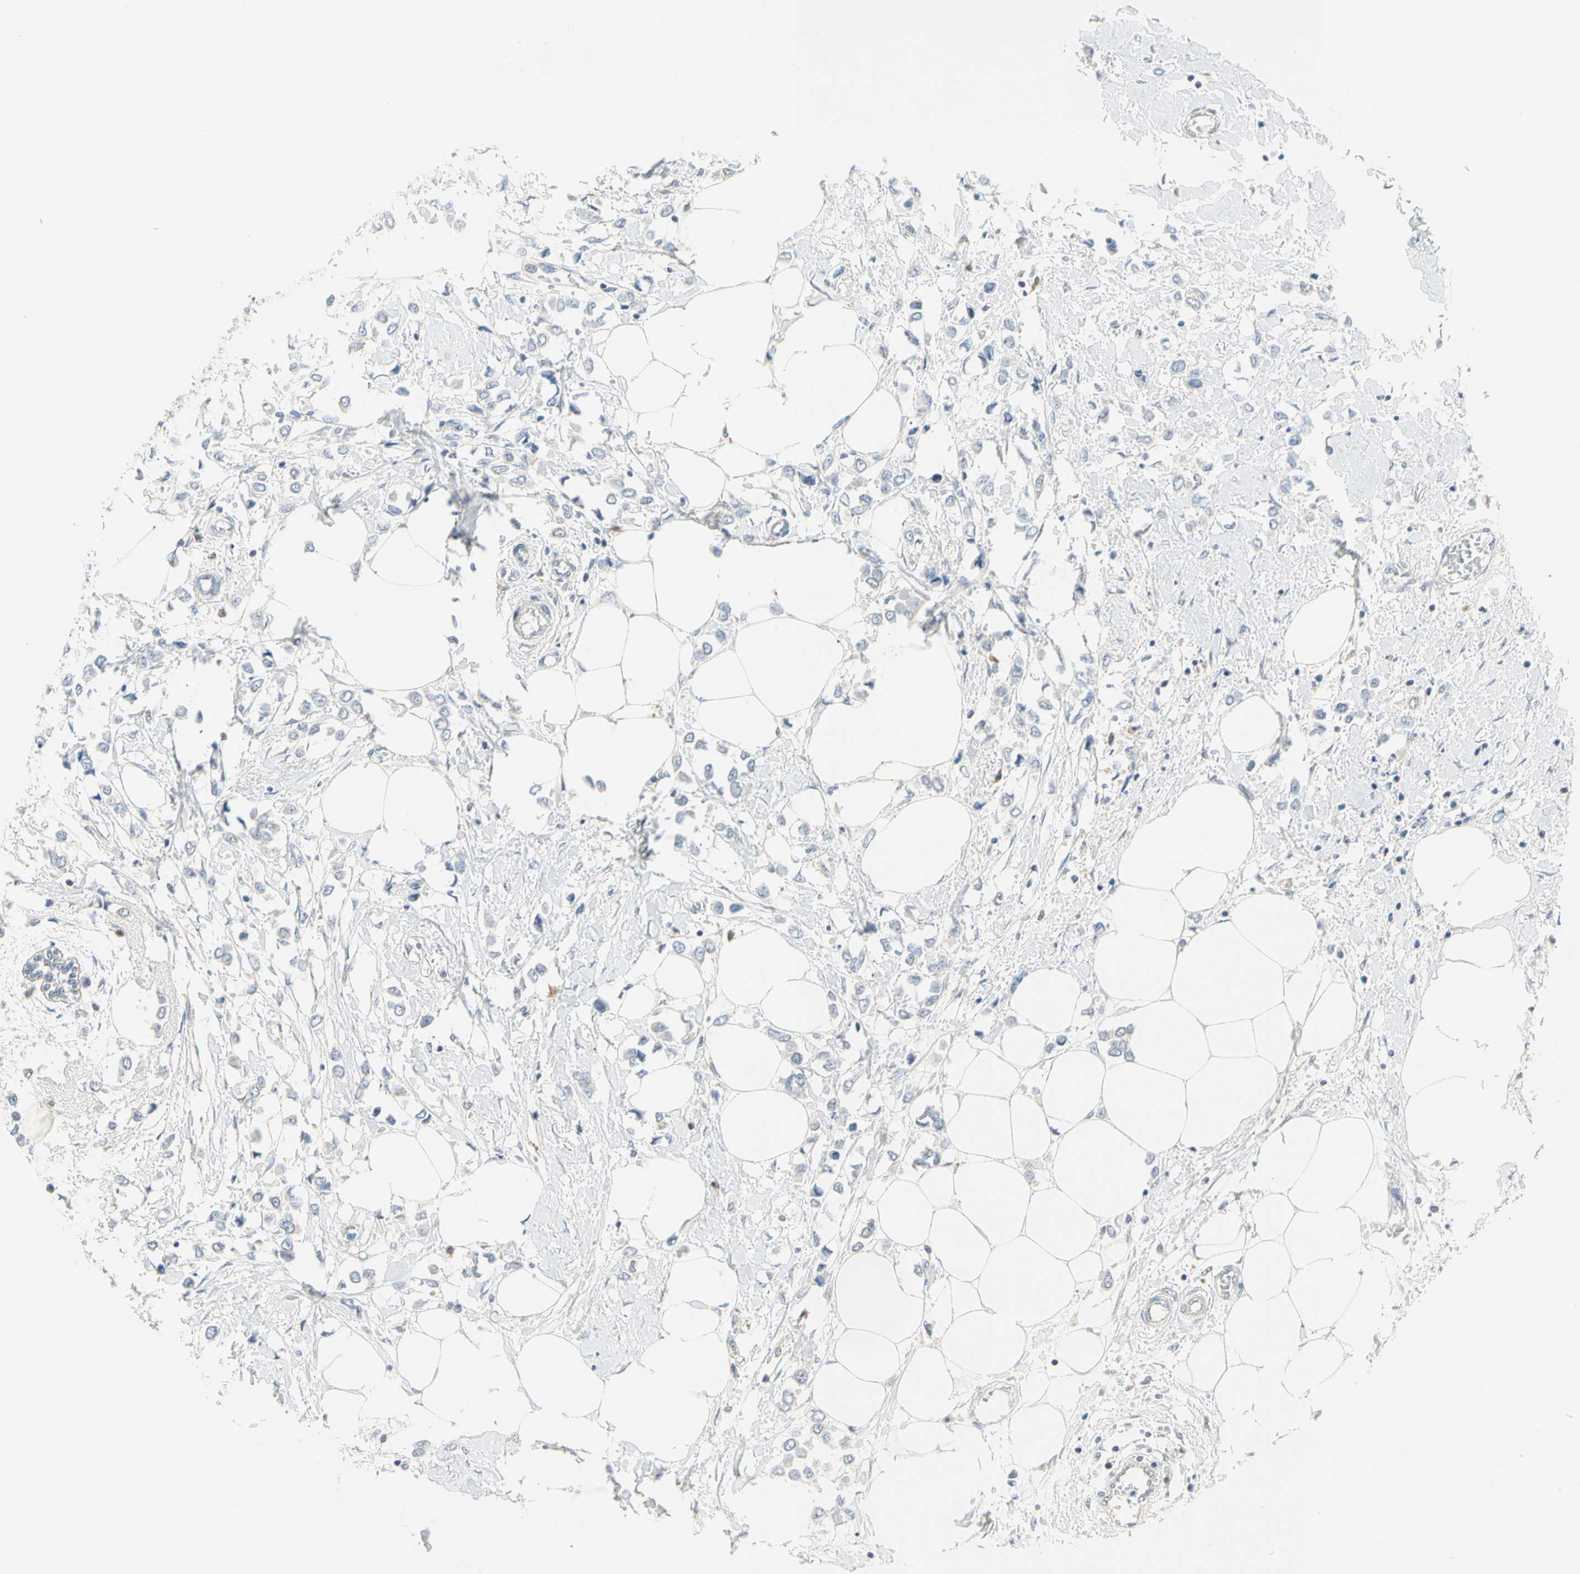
{"staining": {"intensity": "weak", "quantity": "<25%", "location": "cytoplasmic/membranous"}, "tissue": "breast cancer", "cell_type": "Tumor cells", "image_type": "cancer", "snomed": [{"axis": "morphology", "description": "Lobular carcinoma"}, {"axis": "topography", "description": "Breast"}], "caption": "Breast lobular carcinoma was stained to show a protein in brown. There is no significant positivity in tumor cells.", "gene": "MPI", "patient": {"sex": "female", "age": 51}}